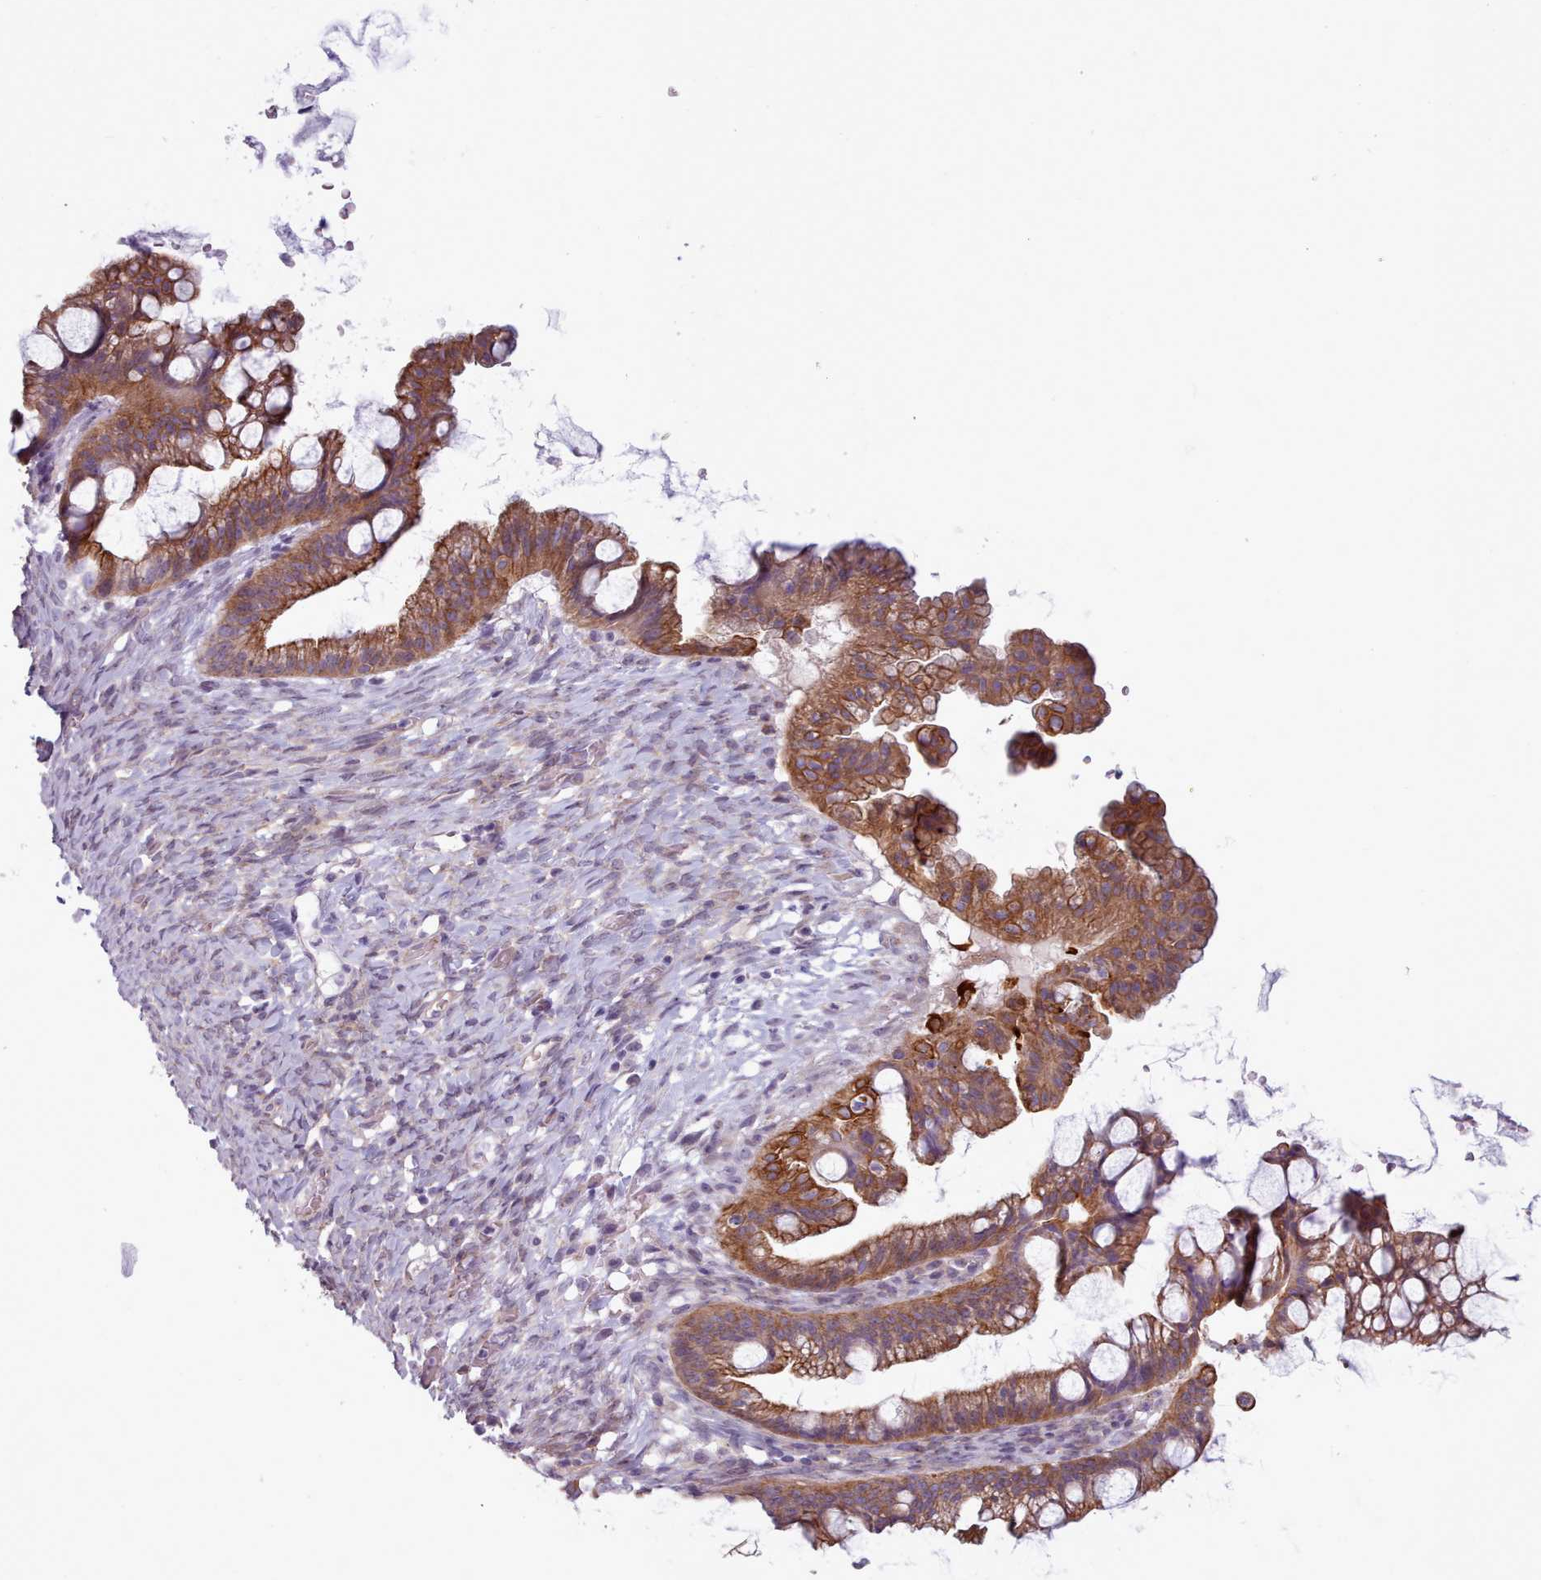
{"staining": {"intensity": "strong", "quantity": ">75%", "location": "cytoplasmic/membranous"}, "tissue": "ovarian cancer", "cell_type": "Tumor cells", "image_type": "cancer", "snomed": [{"axis": "morphology", "description": "Cystadenocarcinoma, mucinous, NOS"}, {"axis": "topography", "description": "Ovary"}], "caption": "Immunohistochemistry staining of ovarian cancer, which shows high levels of strong cytoplasmic/membranous expression in about >75% of tumor cells indicating strong cytoplasmic/membranous protein positivity. The staining was performed using DAB (brown) for protein detection and nuclei were counterstained in hematoxylin (blue).", "gene": "PLD4", "patient": {"sex": "female", "age": 73}}